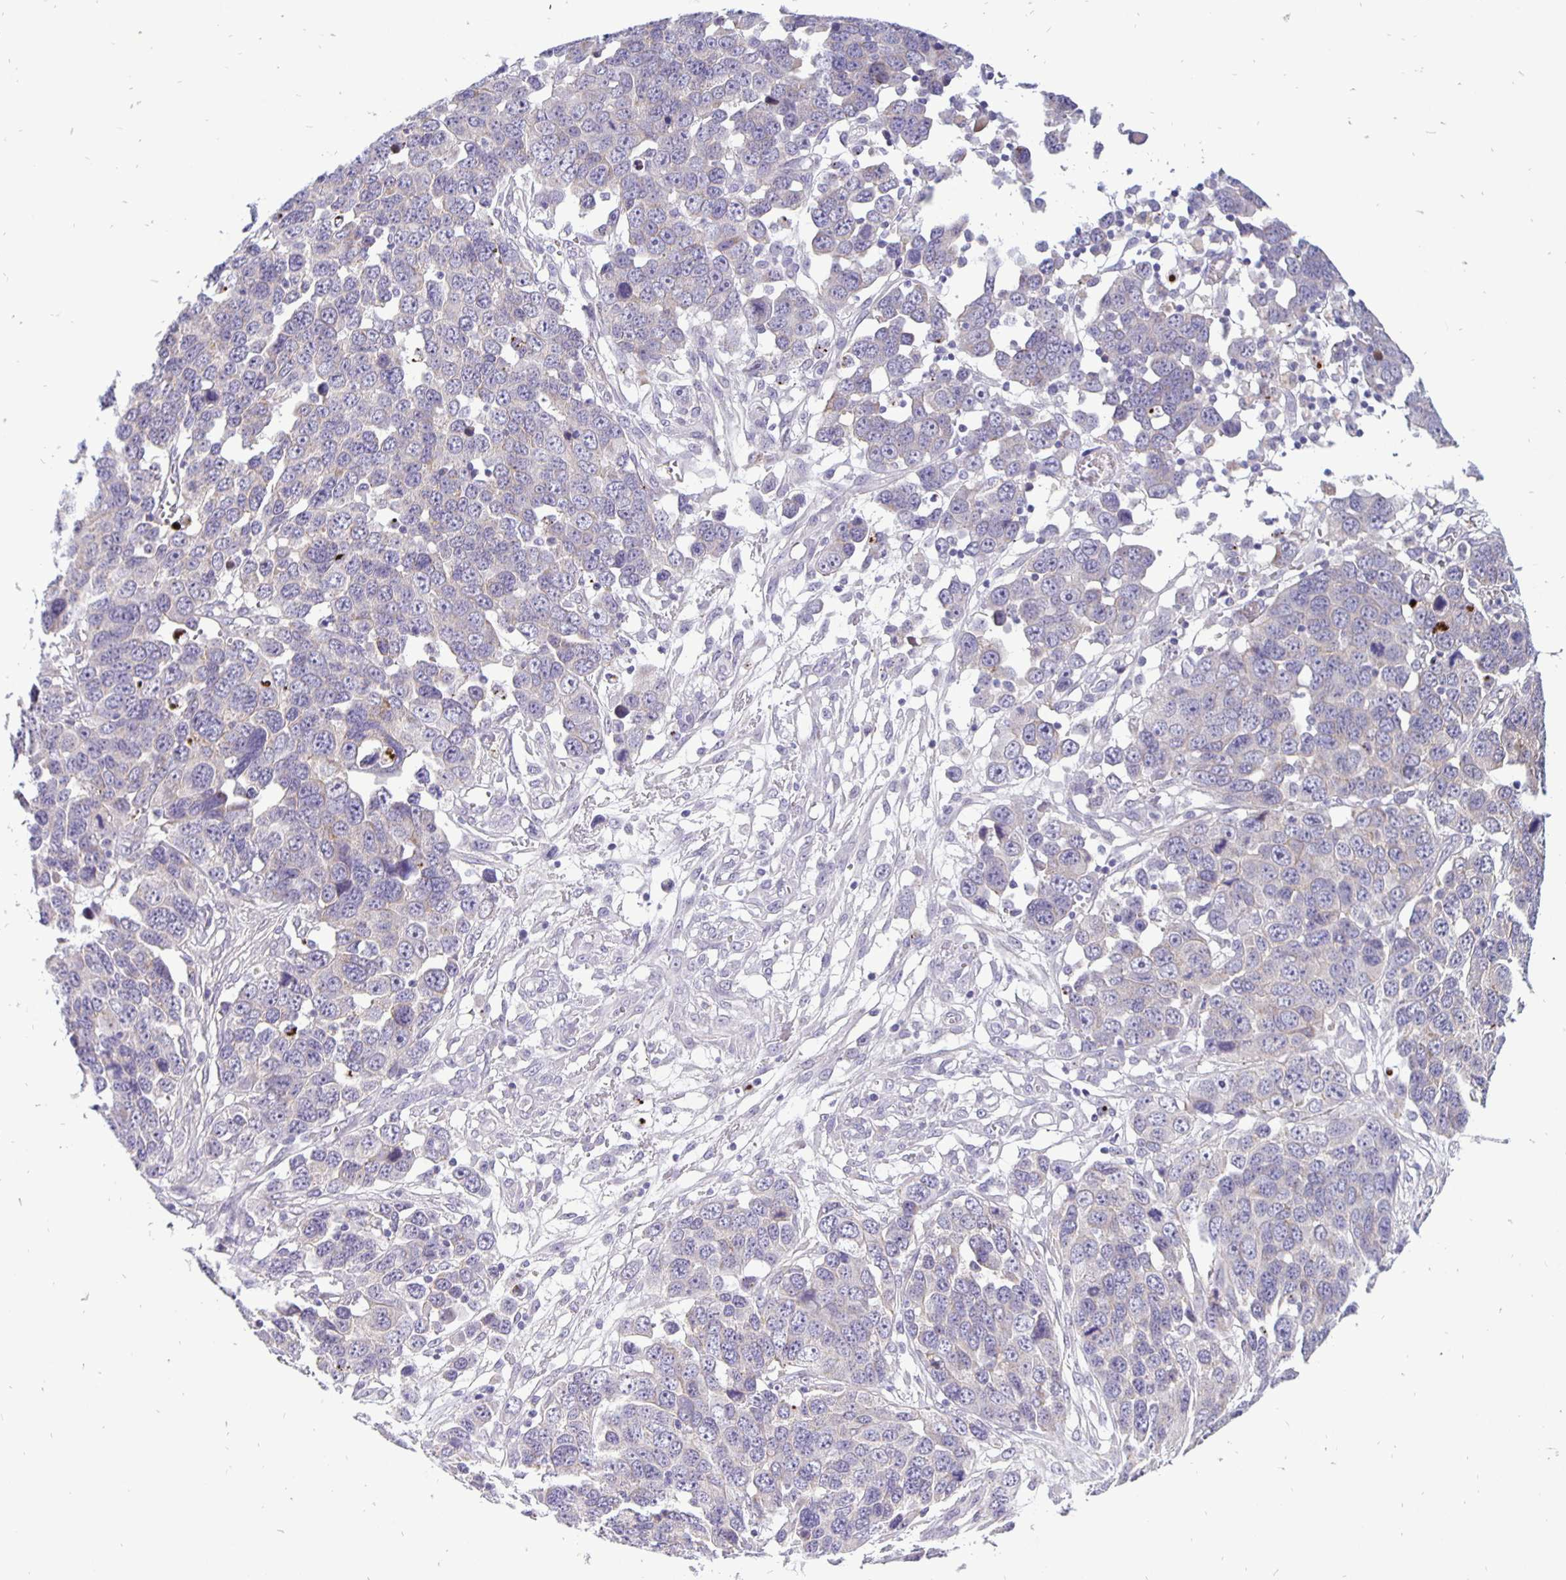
{"staining": {"intensity": "negative", "quantity": "none", "location": "none"}, "tissue": "ovarian cancer", "cell_type": "Tumor cells", "image_type": "cancer", "snomed": [{"axis": "morphology", "description": "Cystadenocarcinoma, serous, NOS"}, {"axis": "topography", "description": "Ovary"}], "caption": "This image is of ovarian serous cystadenocarcinoma stained with immunohistochemistry to label a protein in brown with the nuclei are counter-stained blue. There is no expression in tumor cells.", "gene": "ERBB2", "patient": {"sex": "female", "age": 76}}